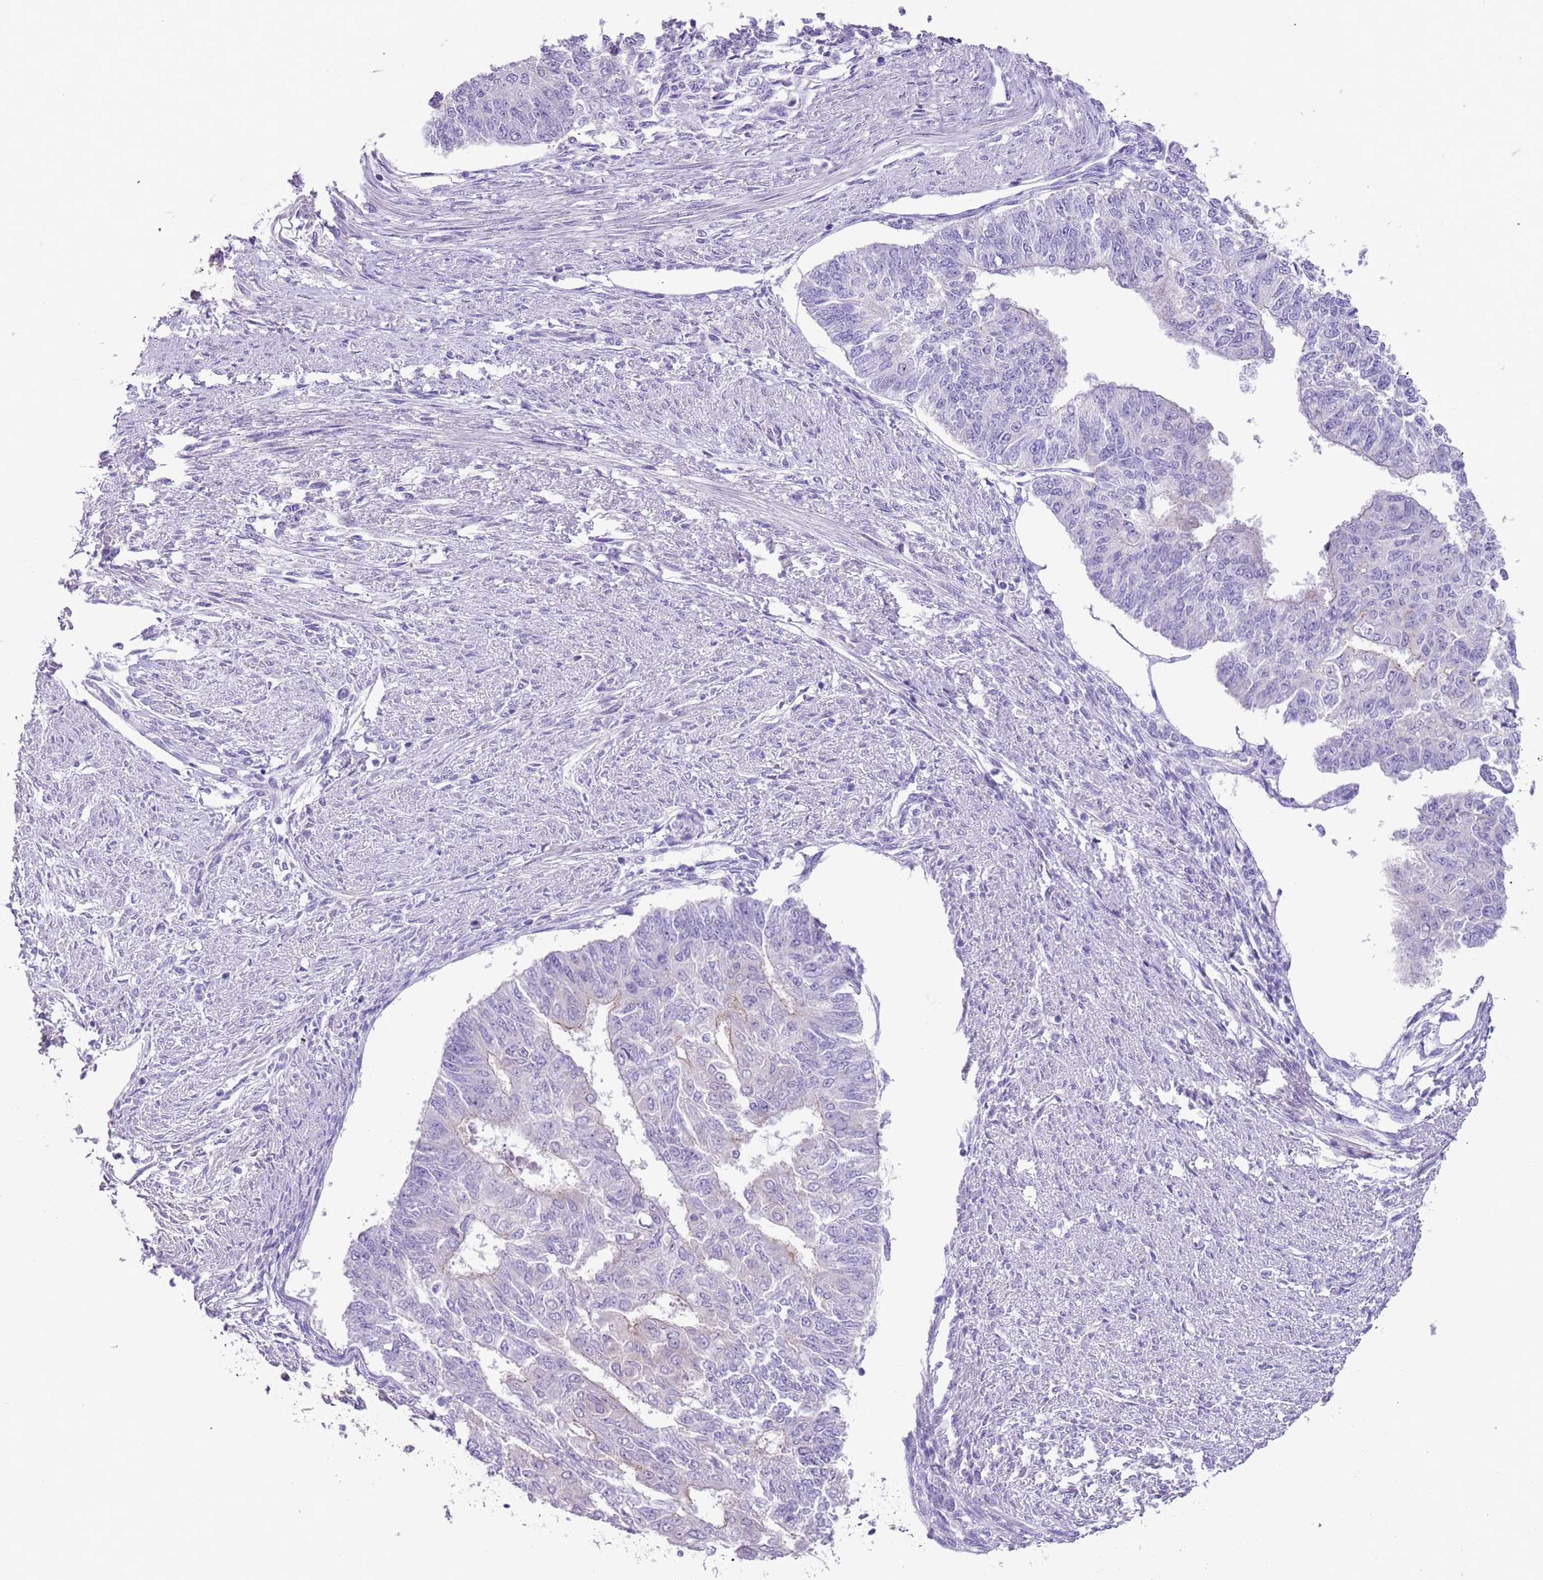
{"staining": {"intensity": "negative", "quantity": "none", "location": "none"}, "tissue": "endometrial cancer", "cell_type": "Tumor cells", "image_type": "cancer", "snomed": [{"axis": "morphology", "description": "Adenocarcinoma, NOS"}, {"axis": "topography", "description": "Endometrium"}], "caption": "Immunohistochemistry (IHC) histopathology image of human endometrial cancer (adenocarcinoma) stained for a protein (brown), which demonstrates no expression in tumor cells.", "gene": "C2CD3", "patient": {"sex": "female", "age": 32}}